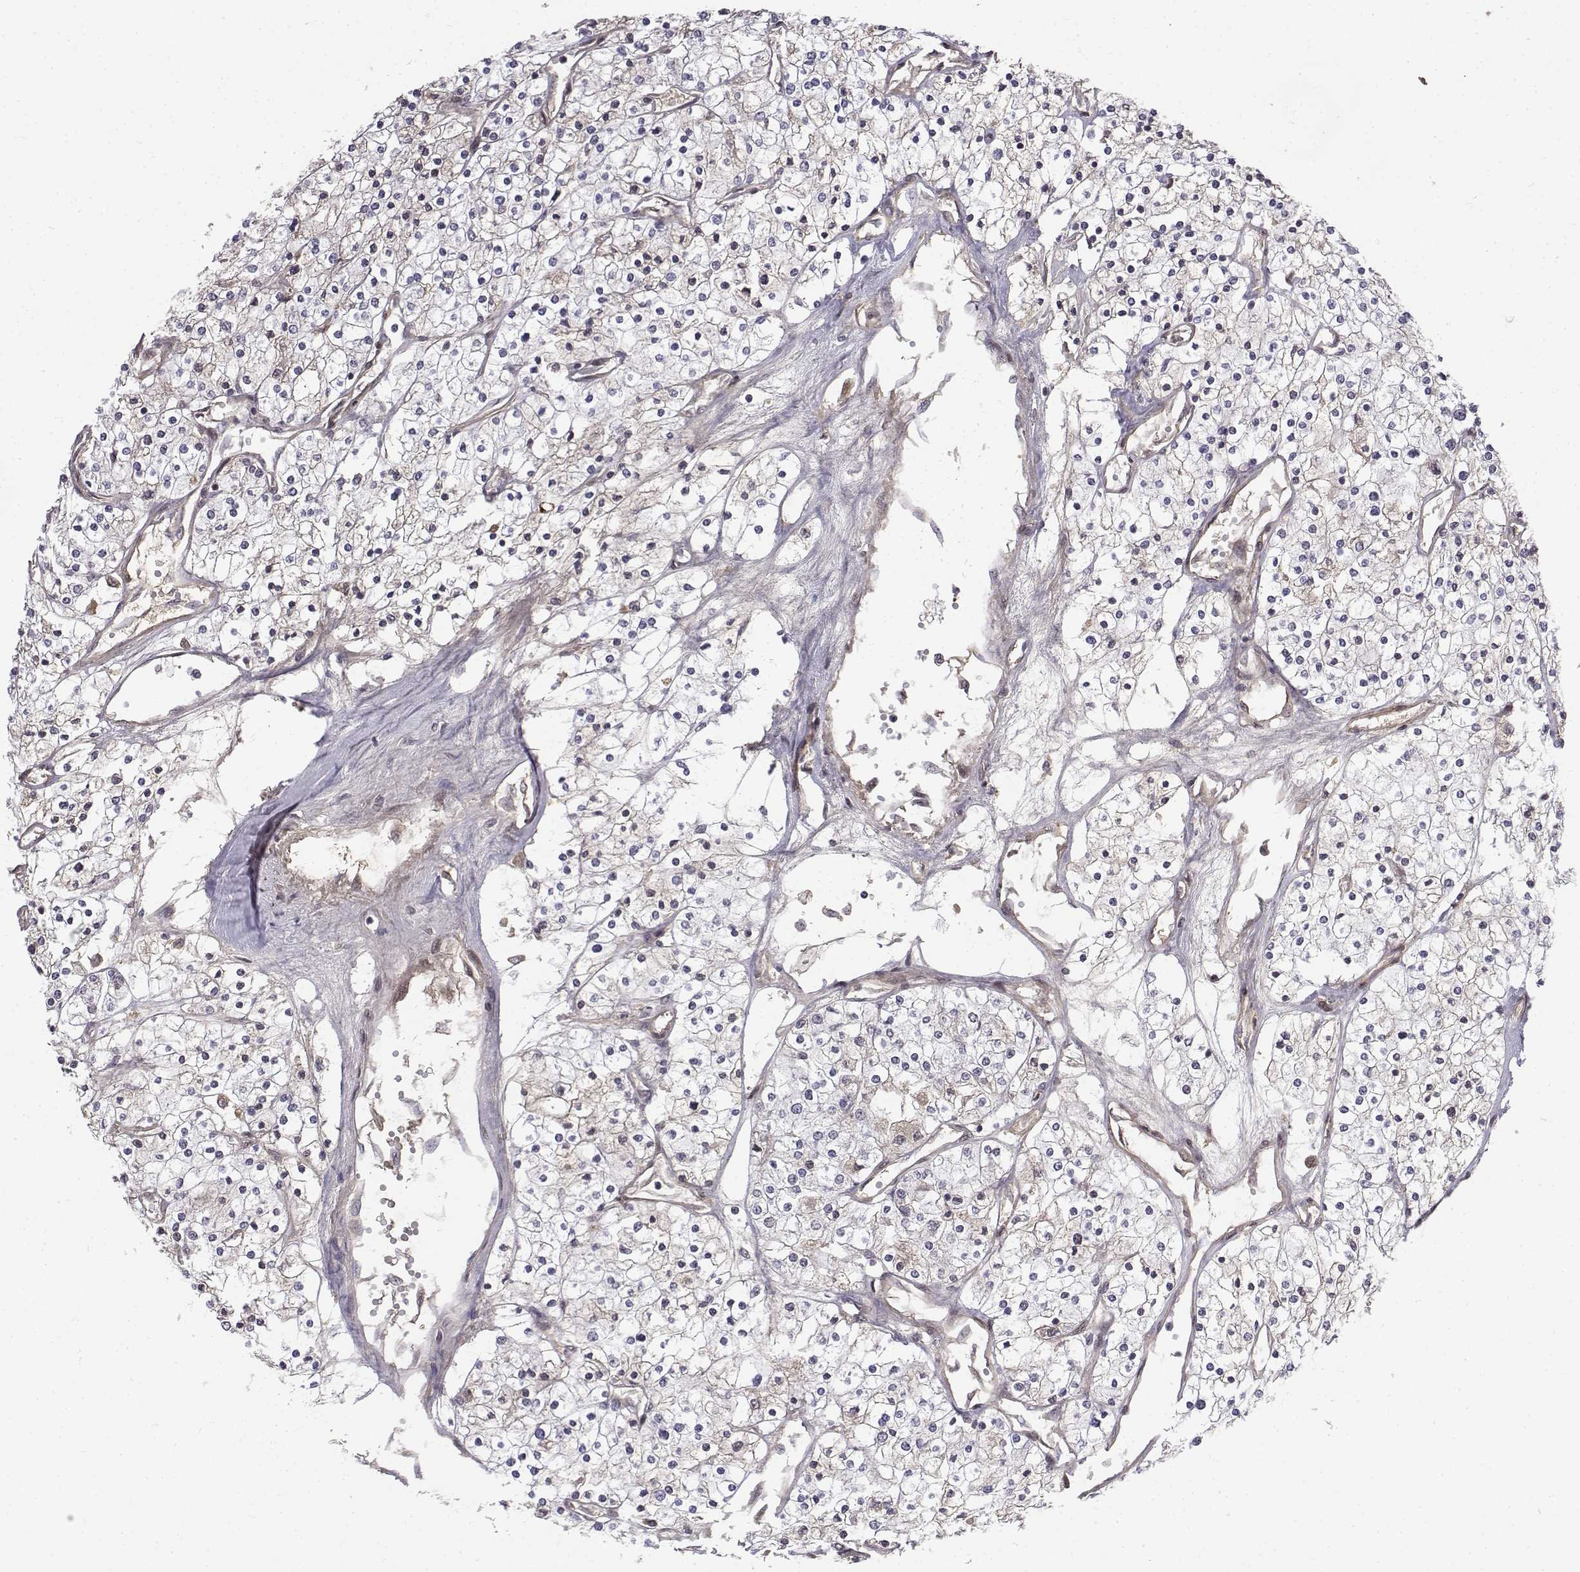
{"staining": {"intensity": "negative", "quantity": "none", "location": "none"}, "tissue": "renal cancer", "cell_type": "Tumor cells", "image_type": "cancer", "snomed": [{"axis": "morphology", "description": "Adenocarcinoma, NOS"}, {"axis": "topography", "description": "Kidney"}], "caption": "An image of renal cancer stained for a protein displays no brown staining in tumor cells.", "gene": "ITGA7", "patient": {"sex": "male", "age": 80}}